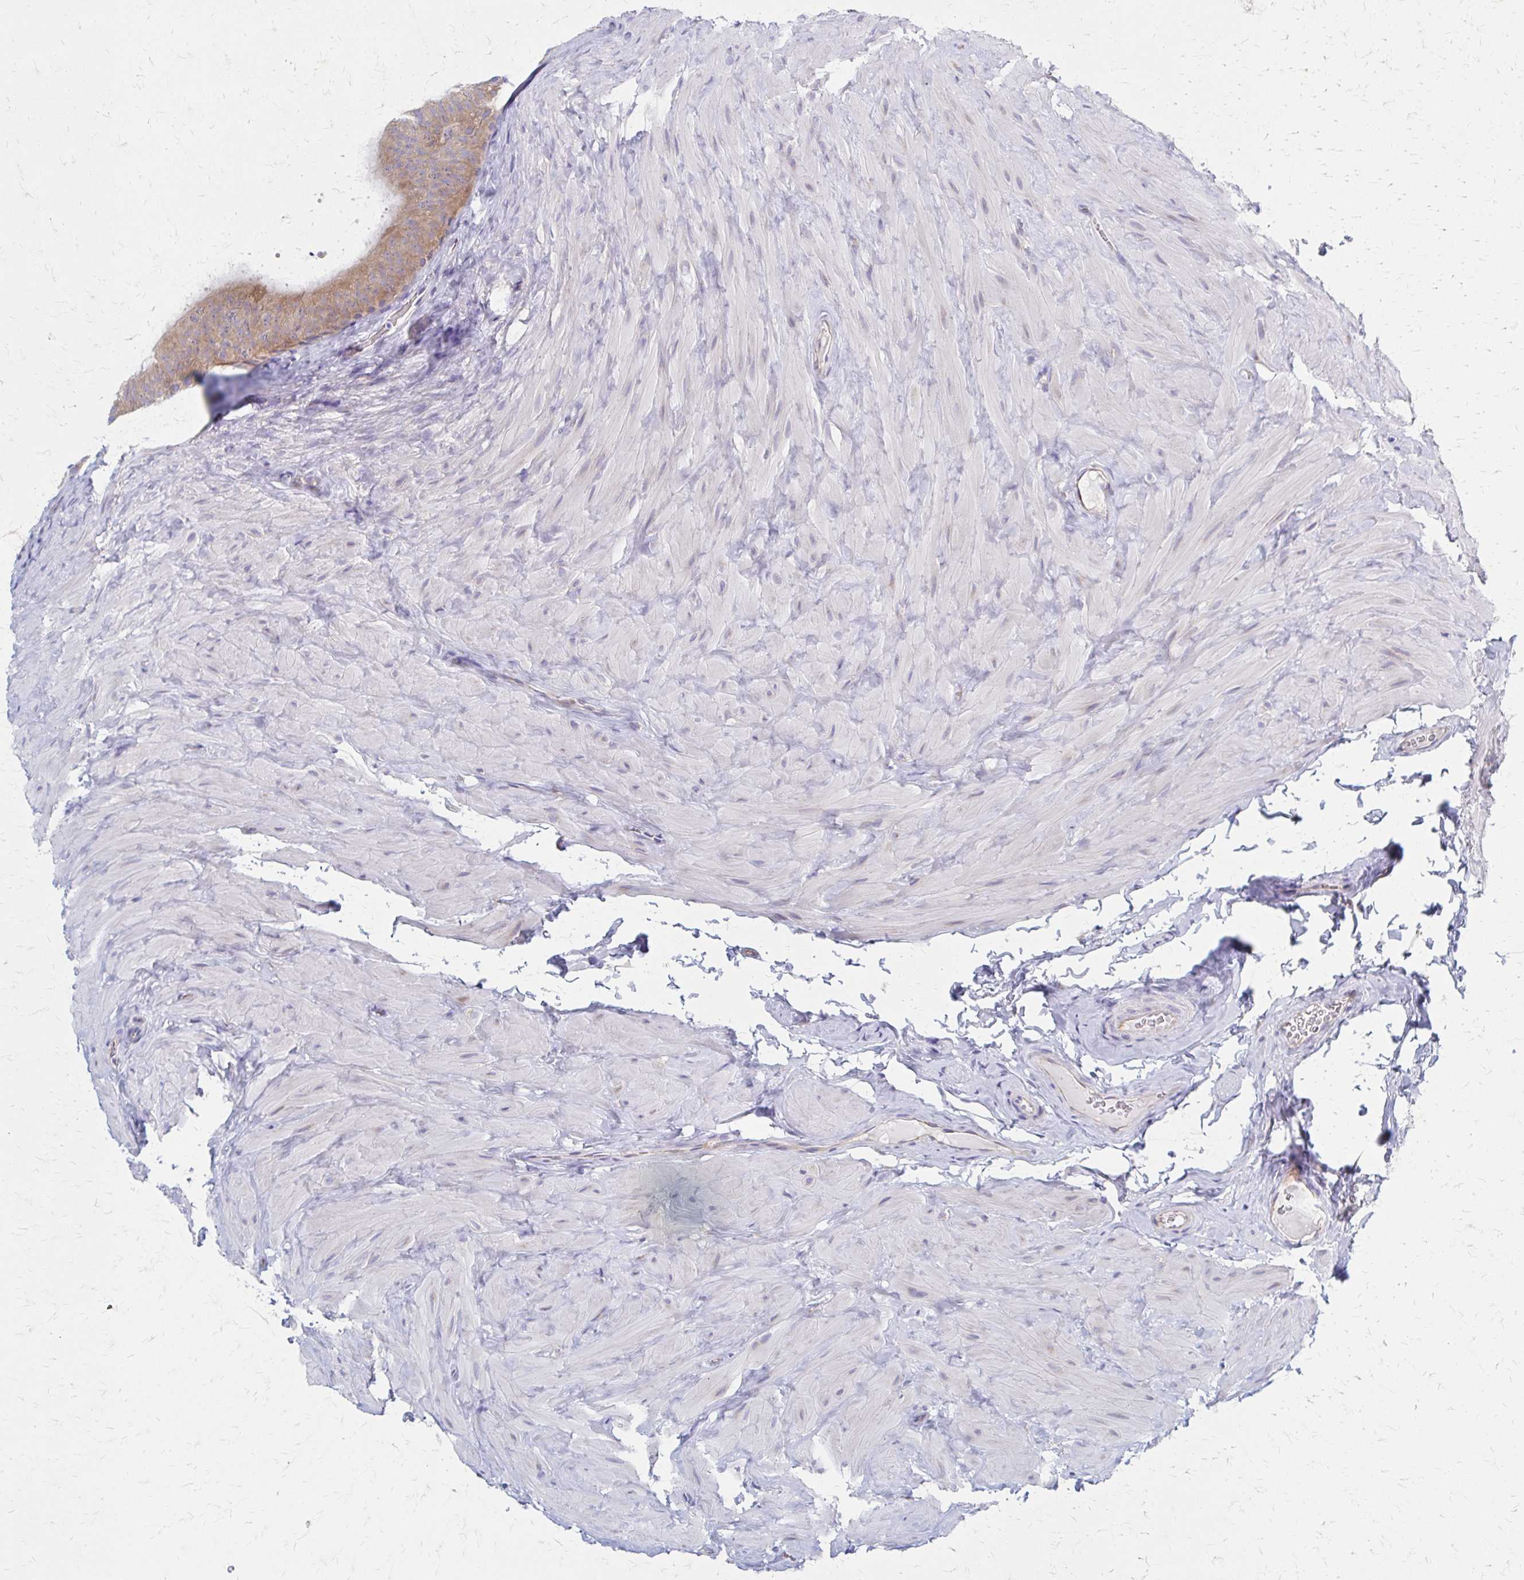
{"staining": {"intensity": "weak", "quantity": ">75%", "location": "cytoplasmic/membranous"}, "tissue": "epididymis", "cell_type": "Glandular cells", "image_type": "normal", "snomed": [{"axis": "morphology", "description": "Normal tissue, NOS"}, {"axis": "topography", "description": "Epididymis, spermatic cord, NOS"}, {"axis": "topography", "description": "Epididymis"}], "caption": "High-power microscopy captured an IHC histopathology image of benign epididymis, revealing weak cytoplasmic/membranous positivity in approximately >75% of glandular cells. (DAB (3,3'-diaminobenzidine) = brown stain, brightfield microscopy at high magnification).", "gene": "RPL27A", "patient": {"sex": "male", "age": 31}}